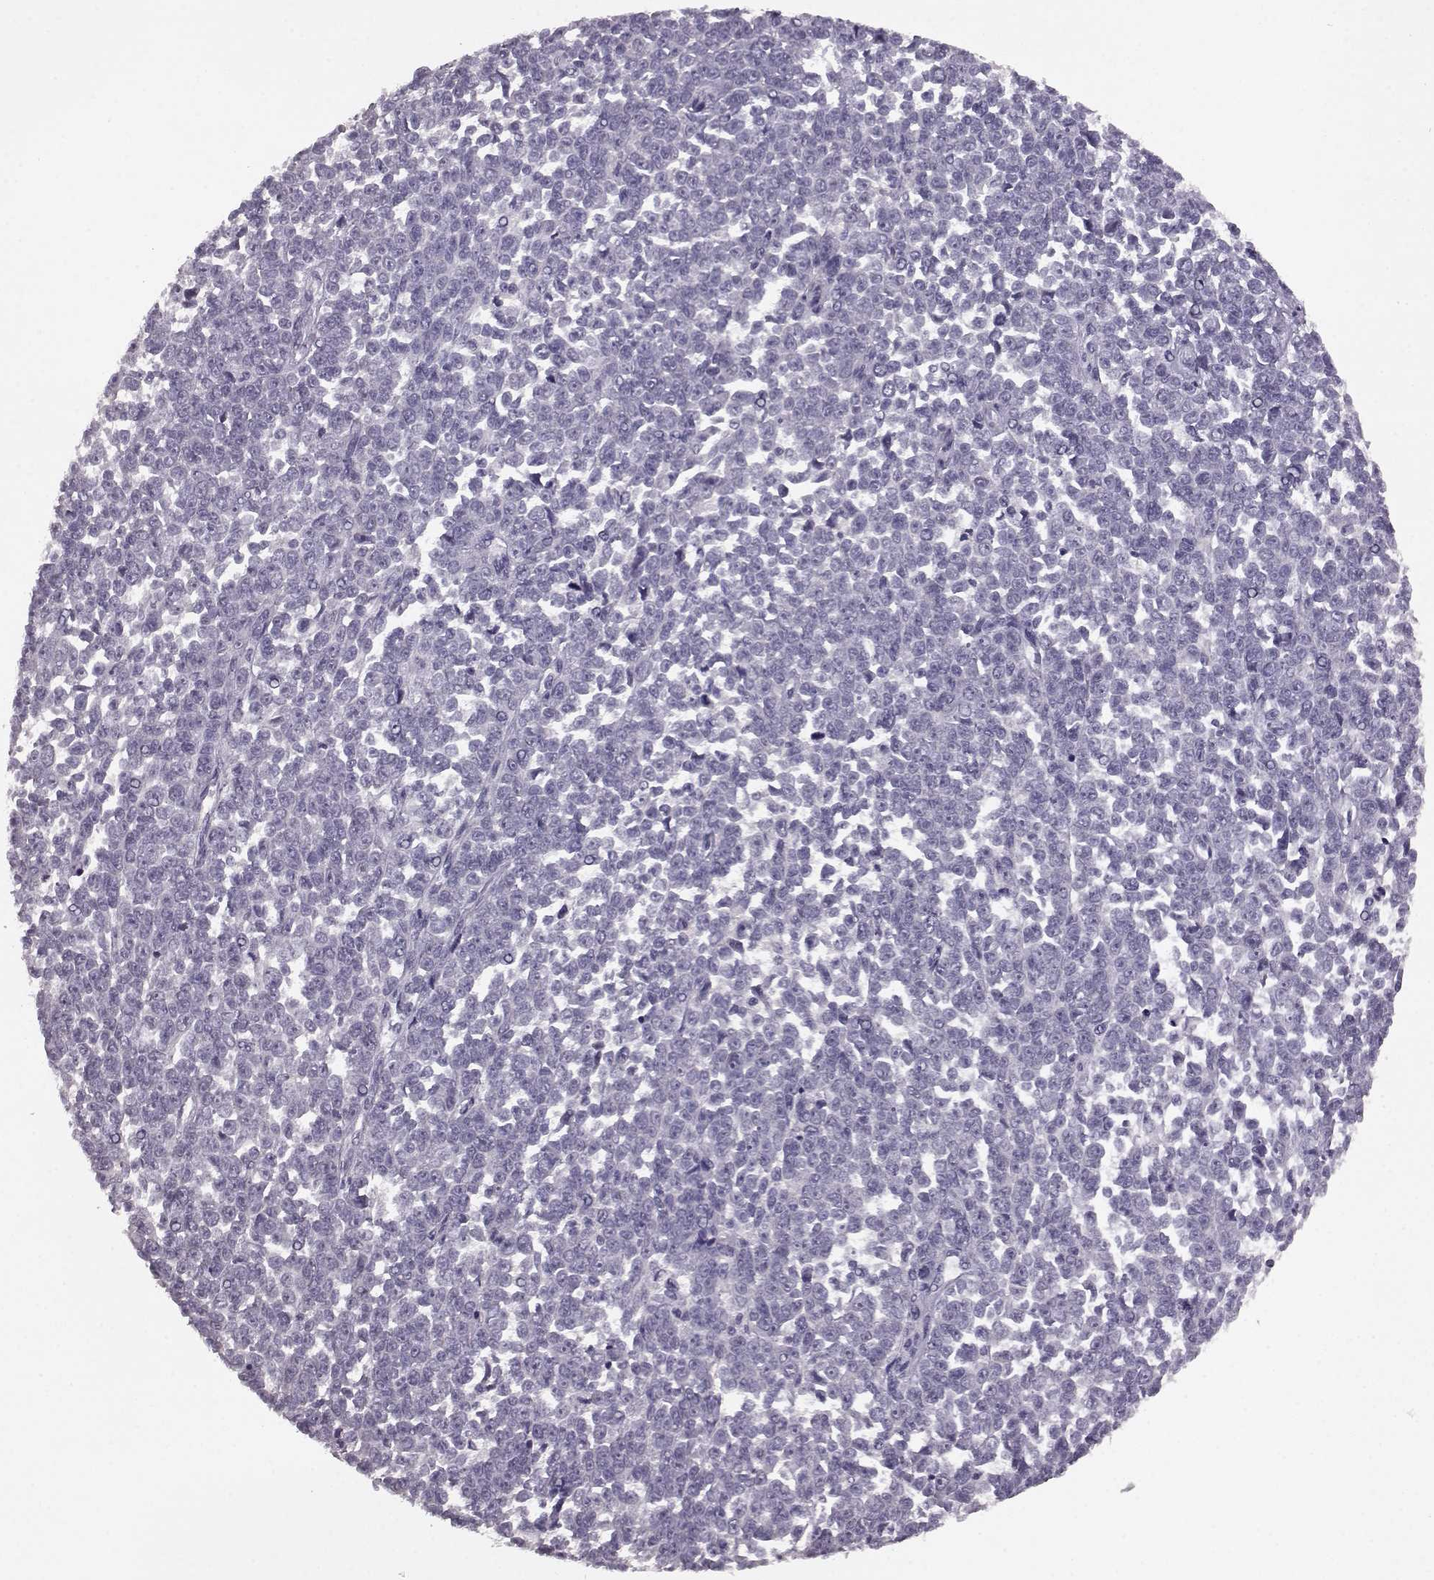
{"staining": {"intensity": "negative", "quantity": "none", "location": "none"}, "tissue": "melanoma", "cell_type": "Tumor cells", "image_type": "cancer", "snomed": [{"axis": "morphology", "description": "Malignant melanoma, NOS"}, {"axis": "topography", "description": "Skin"}], "caption": "The histopathology image demonstrates no staining of tumor cells in melanoma.", "gene": "SLC52A3", "patient": {"sex": "female", "age": 95}}